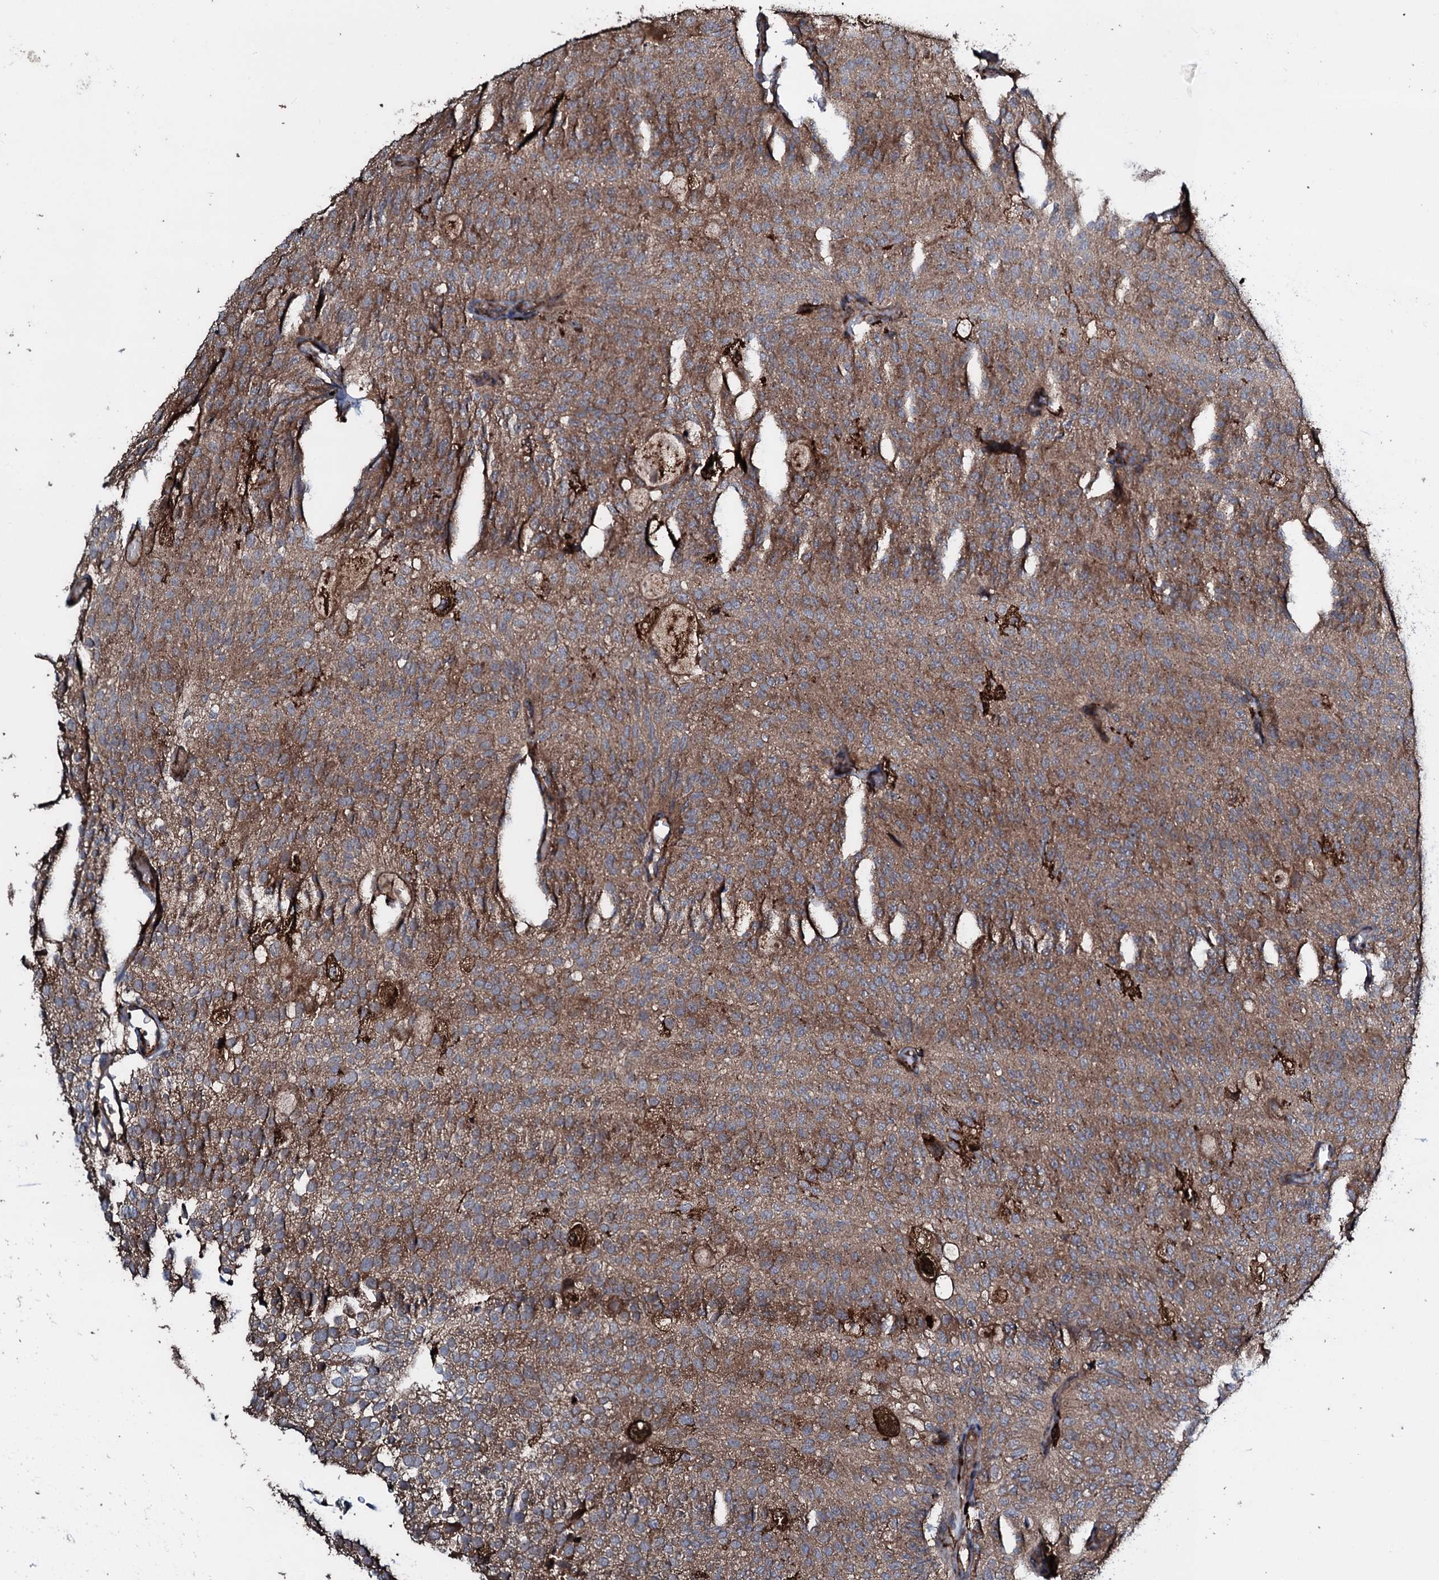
{"staining": {"intensity": "moderate", "quantity": ">75%", "location": "cytoplasmic/membranous"}, "tissue": "urothelial cancer", "cell_type": "Tumor cells", "image_type": "cancer", "snomed": [{"axis": "morphology", "description": "Urothelial carcinoma, Low grade"}, {"axis": "topography", "description": "Urinary bladder"}], "caption": "This photomicrograph displays low-grade urothelial carcinoma stained with immunohistochemistry (IHC) to label a protein in brown. The cytoplasmic/membranous of tumor cells show moderate positivity for the protein. Nuclei are counter-stained blue.", "gene": "TPGS2", "patient": {"sex": "male", "age": 78}}